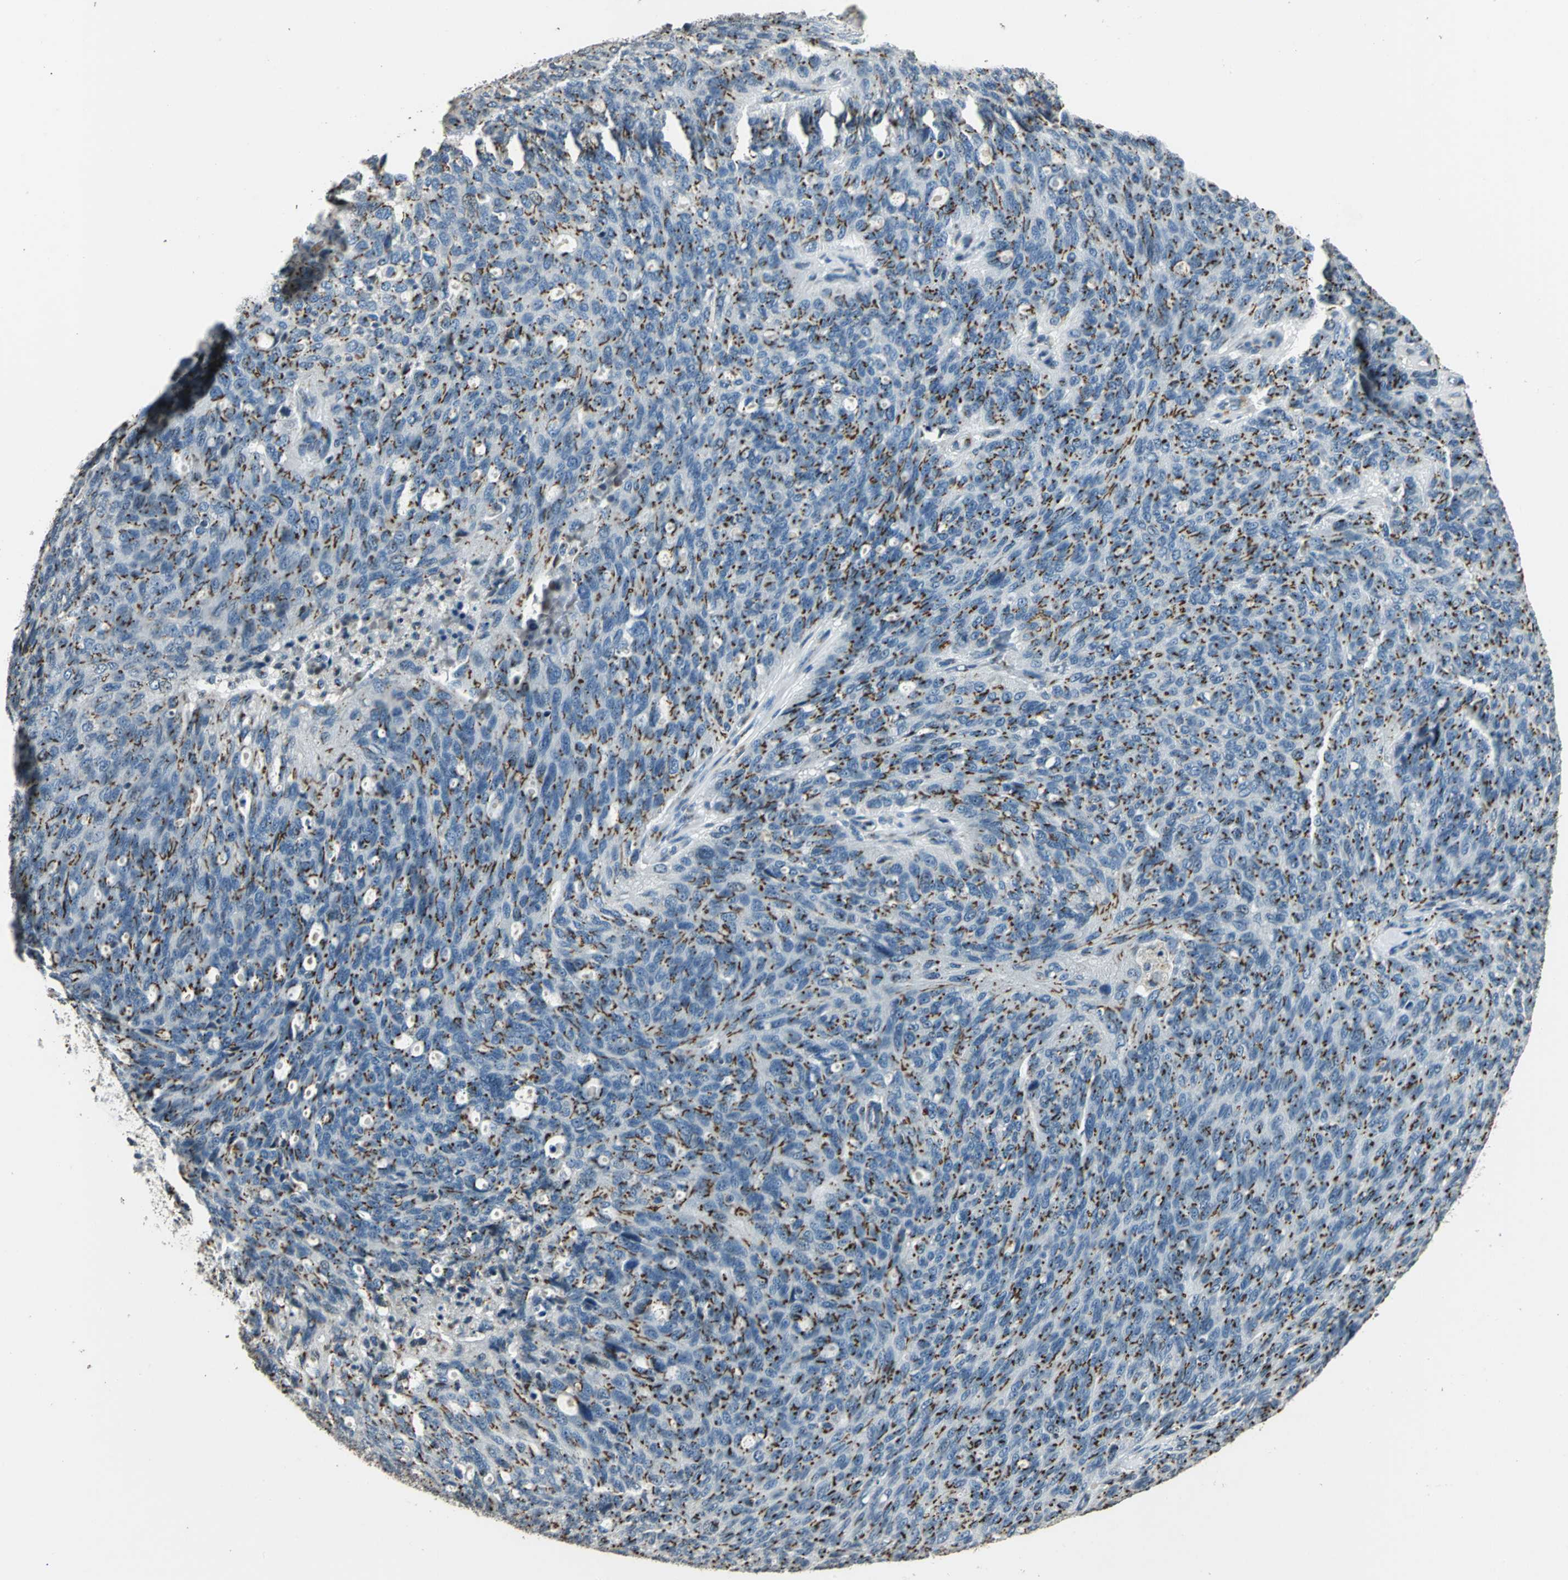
{"staining": {"intensity": "weak", "quantity": "25%-75%", "location": "cytoplasmic/membranous"}, "tissue": "ovarian cancer", "cell_type": "Tumor cells", "image_type": "cancer", "snomed": [{"axis": "morphology", "description": "Carcinoma, endometroid"}, {"axis": "topography", "description": "Ovary"}], "caption": "The histopathology image reveals a brown stain indicating the presence of a protein in the cytoplasmic/membranous of tumor cells in ovarian cancer (endometroid carcinoma).", "gene": "TMEM115", "patient": {"sex": "female", "age": 60}}